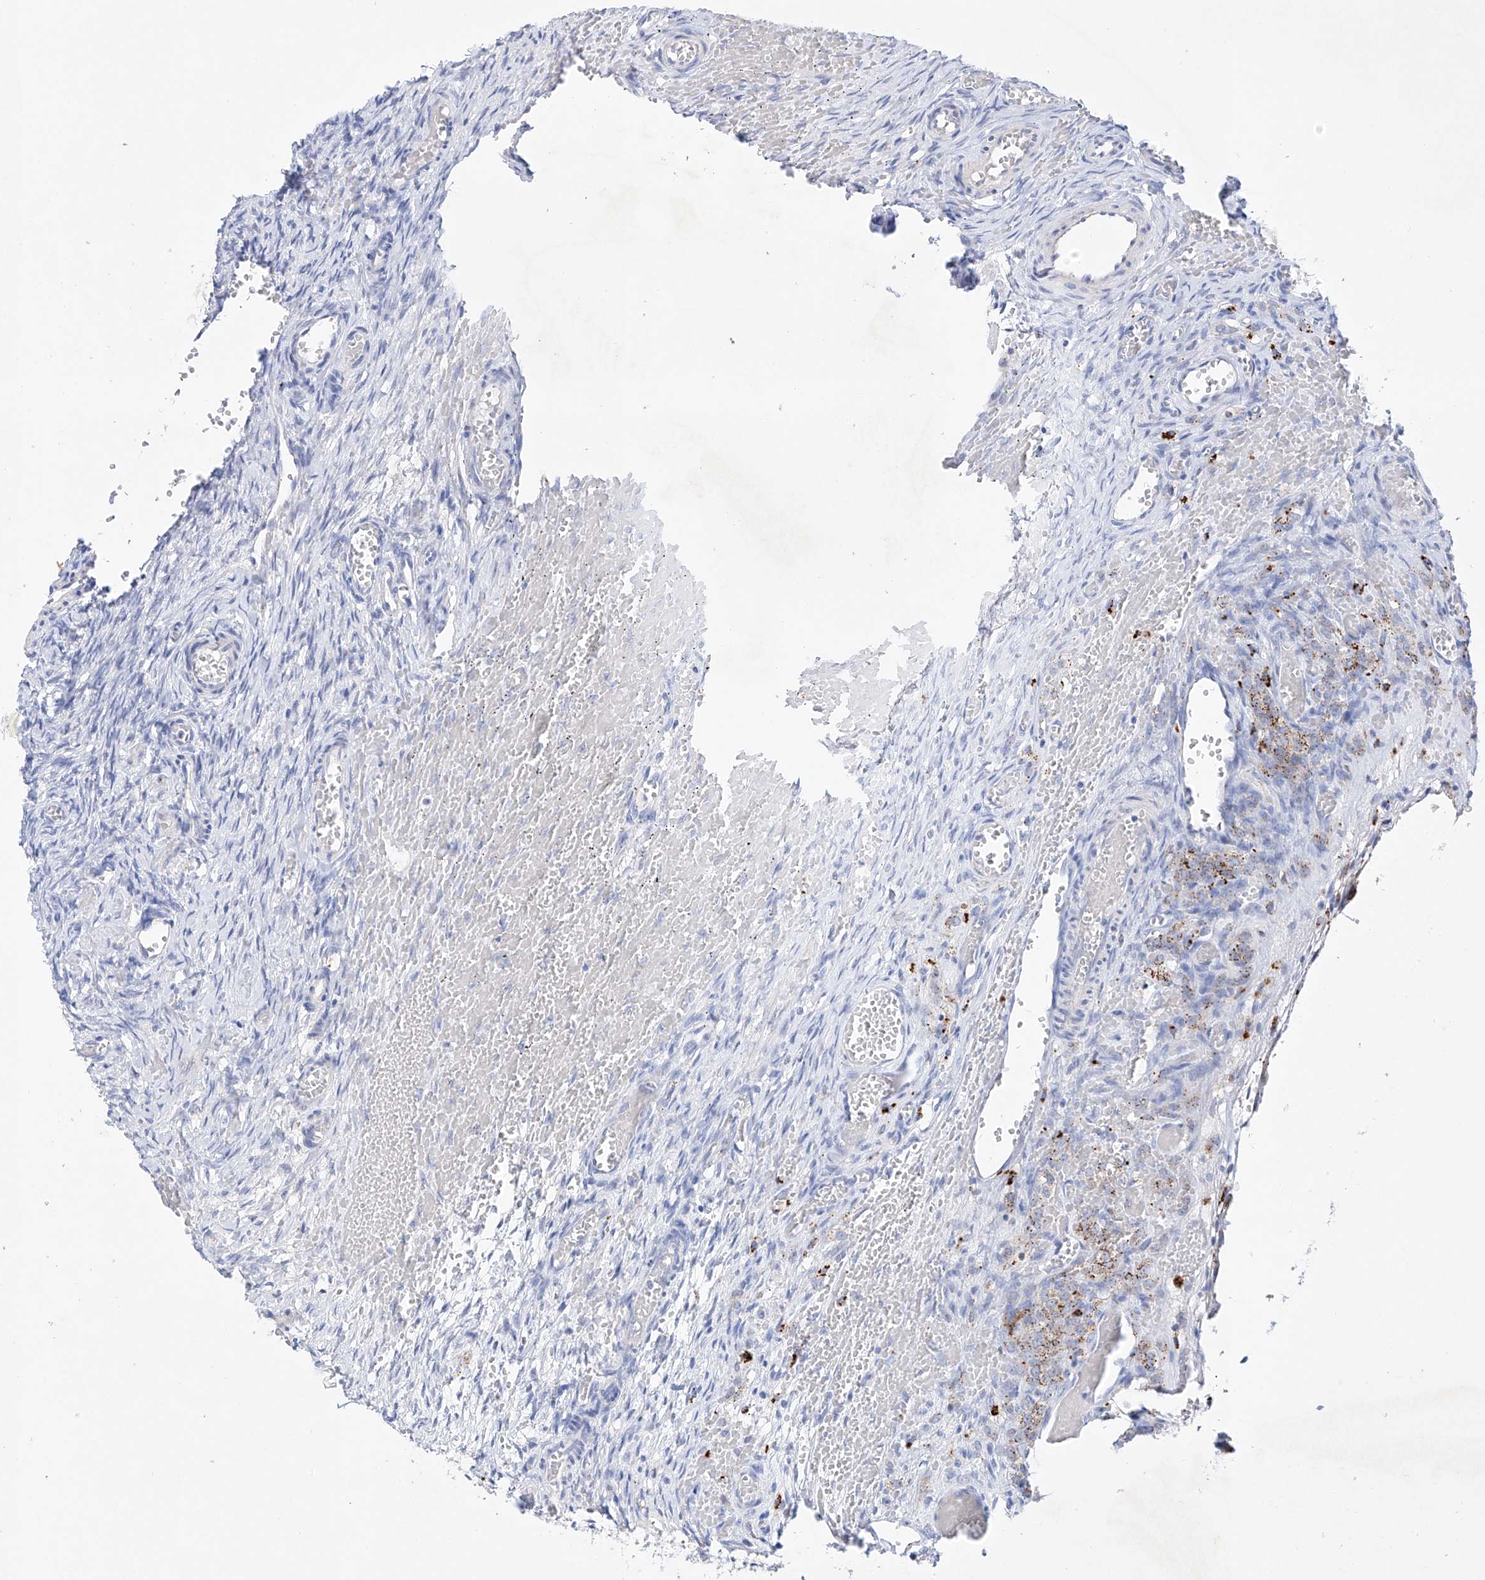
{"staining": {"intensity": "negative", "quantity": "none", "location": "none"}, "tissue": "ovary", "cell_type": "Ovarian stroma cells", "image_type": "normal", "snomed": [{"axis": "morphology", "description": "Adenocarcinoma, NOS"}, {"axis": "topography", "description": "Endometrium"}], "caption": "A histopathology image of ovary stained for a protein reveals no brown staining in ovarian stroma cells.", "gene": "LURAP1", "patient": {"sex": "female", "age": 32}}